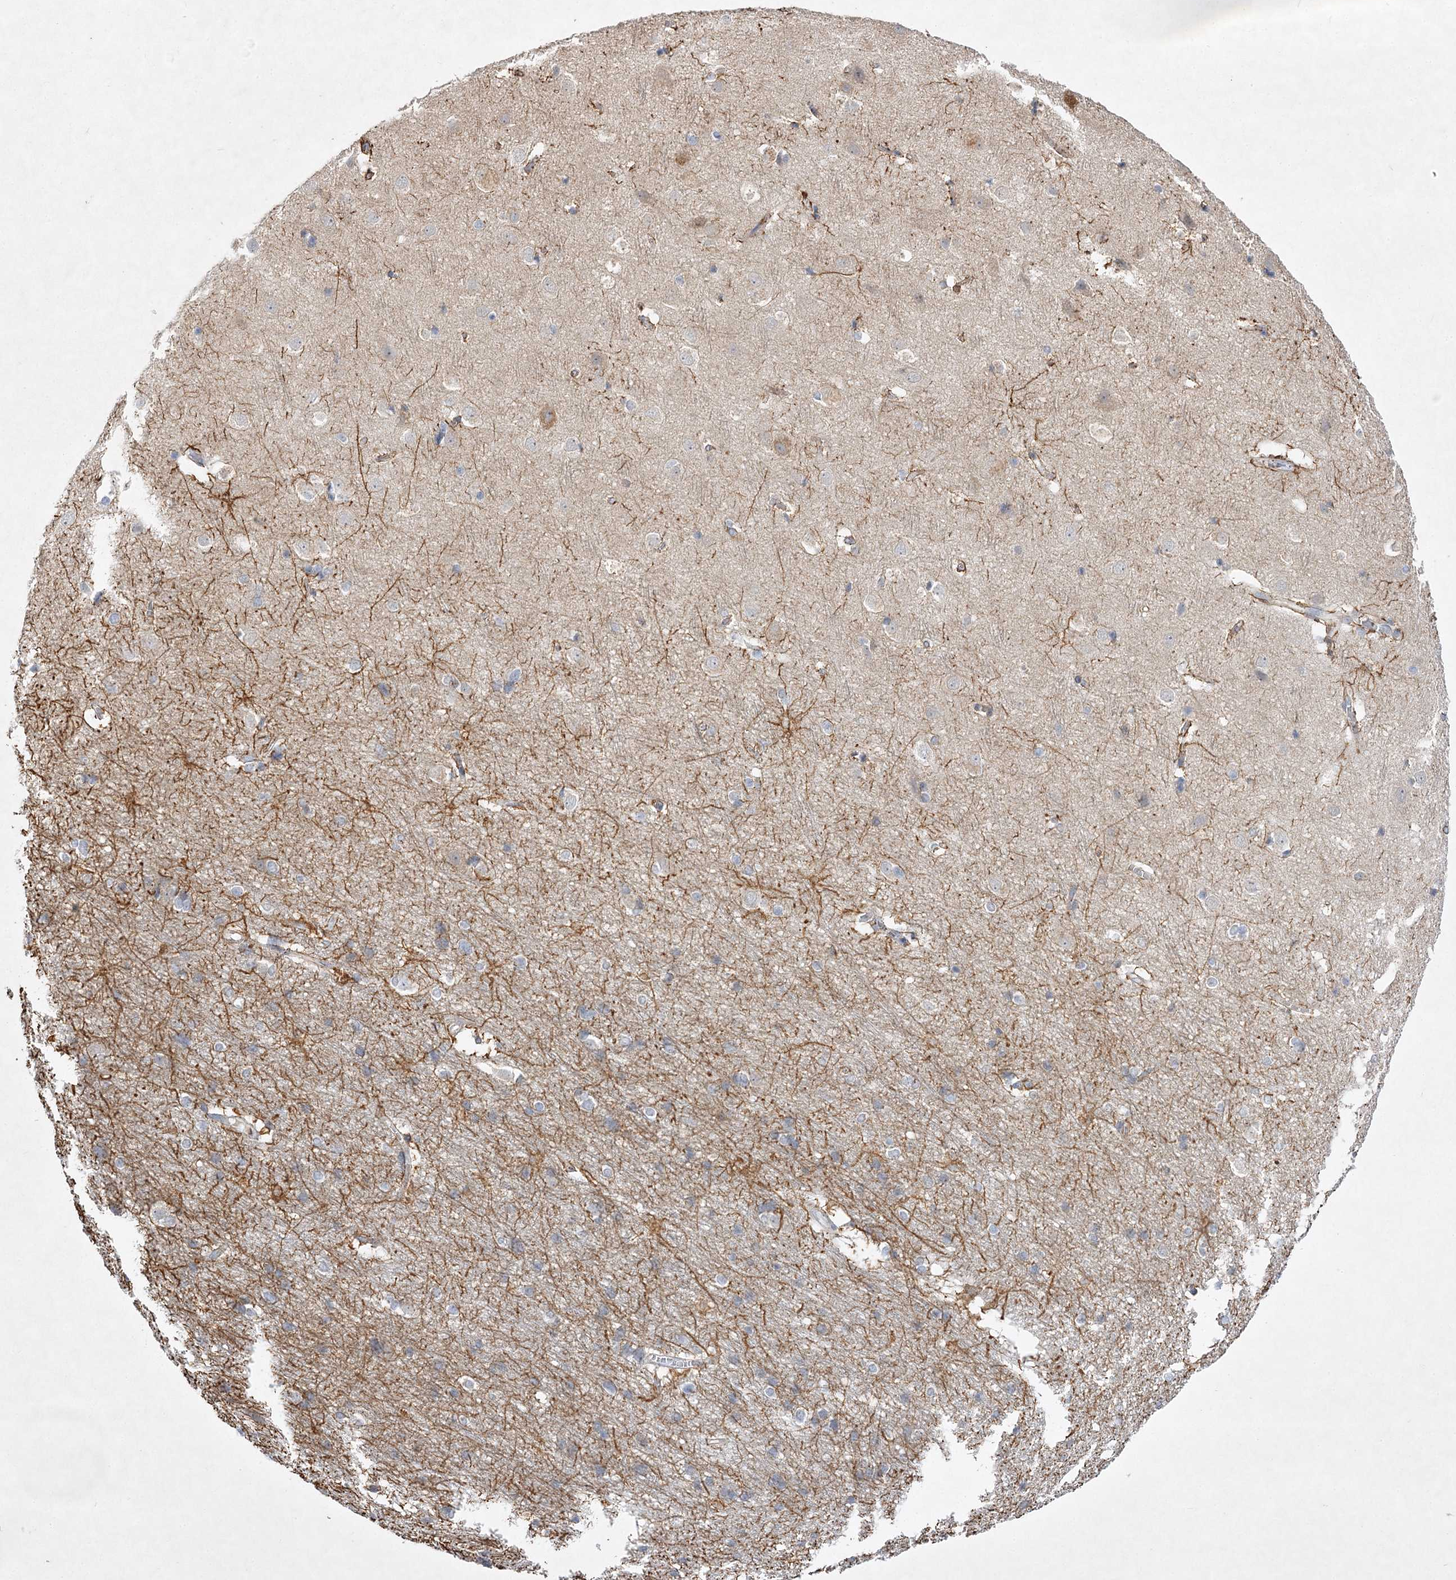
{"staining": {"intensity": "negative", "quantity": "none", "location": "none"}, "tissue": "cerebral cortex", "cell_type": "Endothelial cells", "image_type": "normal", "snomed": [{"axis": "morphology", "description": "Normal tissue, NOS"}, {"axis": "topography", "description": "Cerebral cortex"}], "caption": "Photomicrograph shows no significant protein staining in endothelial cells of benign cerebral cortex. (Immunohistochemistry (ihc), brightfield microscopy, high magnification).", "gene": "PYROXD1", "patient": {"sex": "male", "age": 54}}